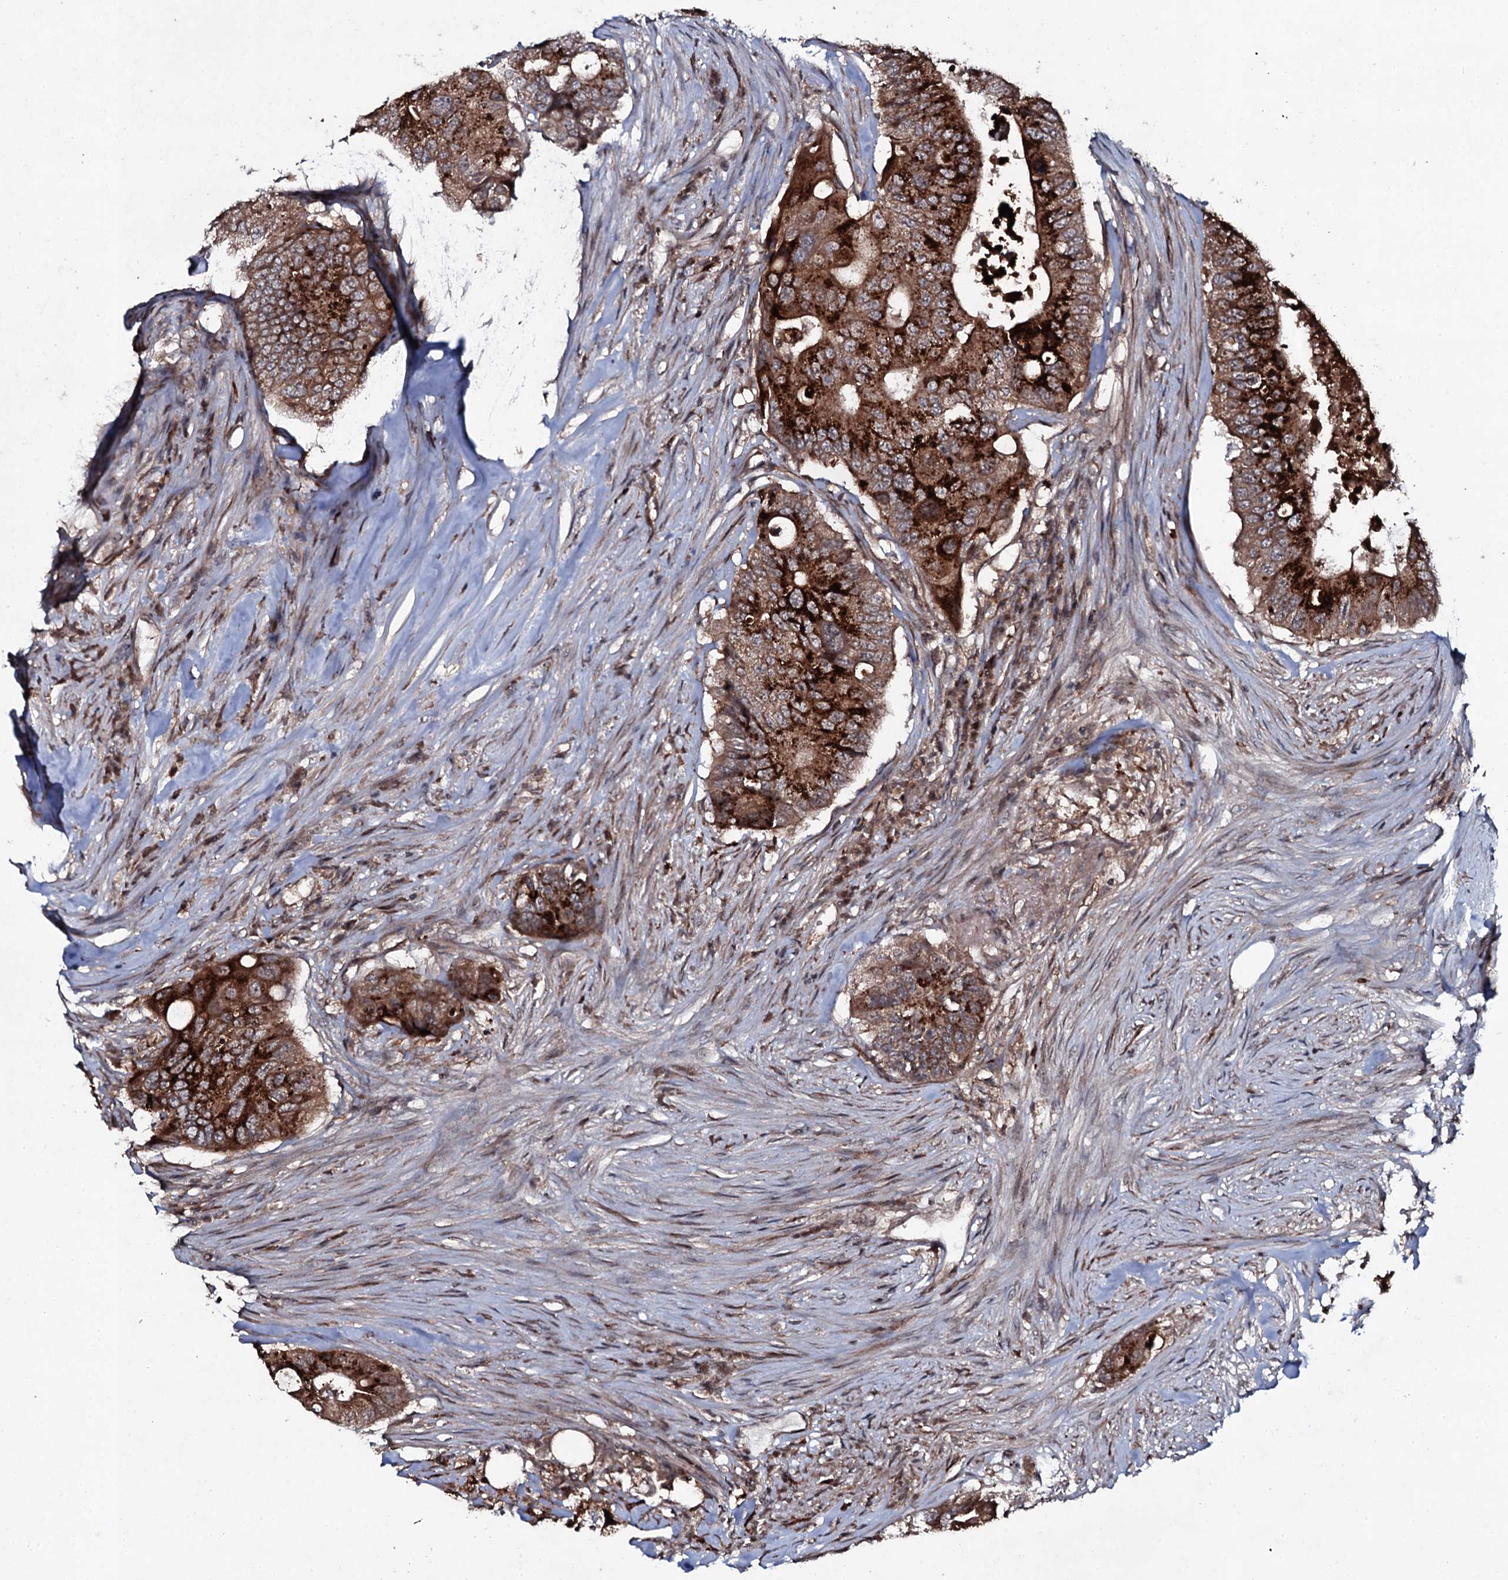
{"staining": {"intensity": "strong", "quantity": ">75%", "location": "cytoplasmic/membranous"}, "tissue": "colorectal cancer", "cell_type": "Tumor cells", "image_type": "cancer", "snomed": [{"axis": "morphology", "description": "Adenocarcinoma, NOS"}, {"axis": "topography", "description": "Colon"}], "caption": "A brown stain highlights strong cytoplasmic/membranous positivity of a protein in adenocarcinoma (colorectal) tumor cells.", "gene": "SNAP23", "patient": {"sex": "male", "age": 71}}